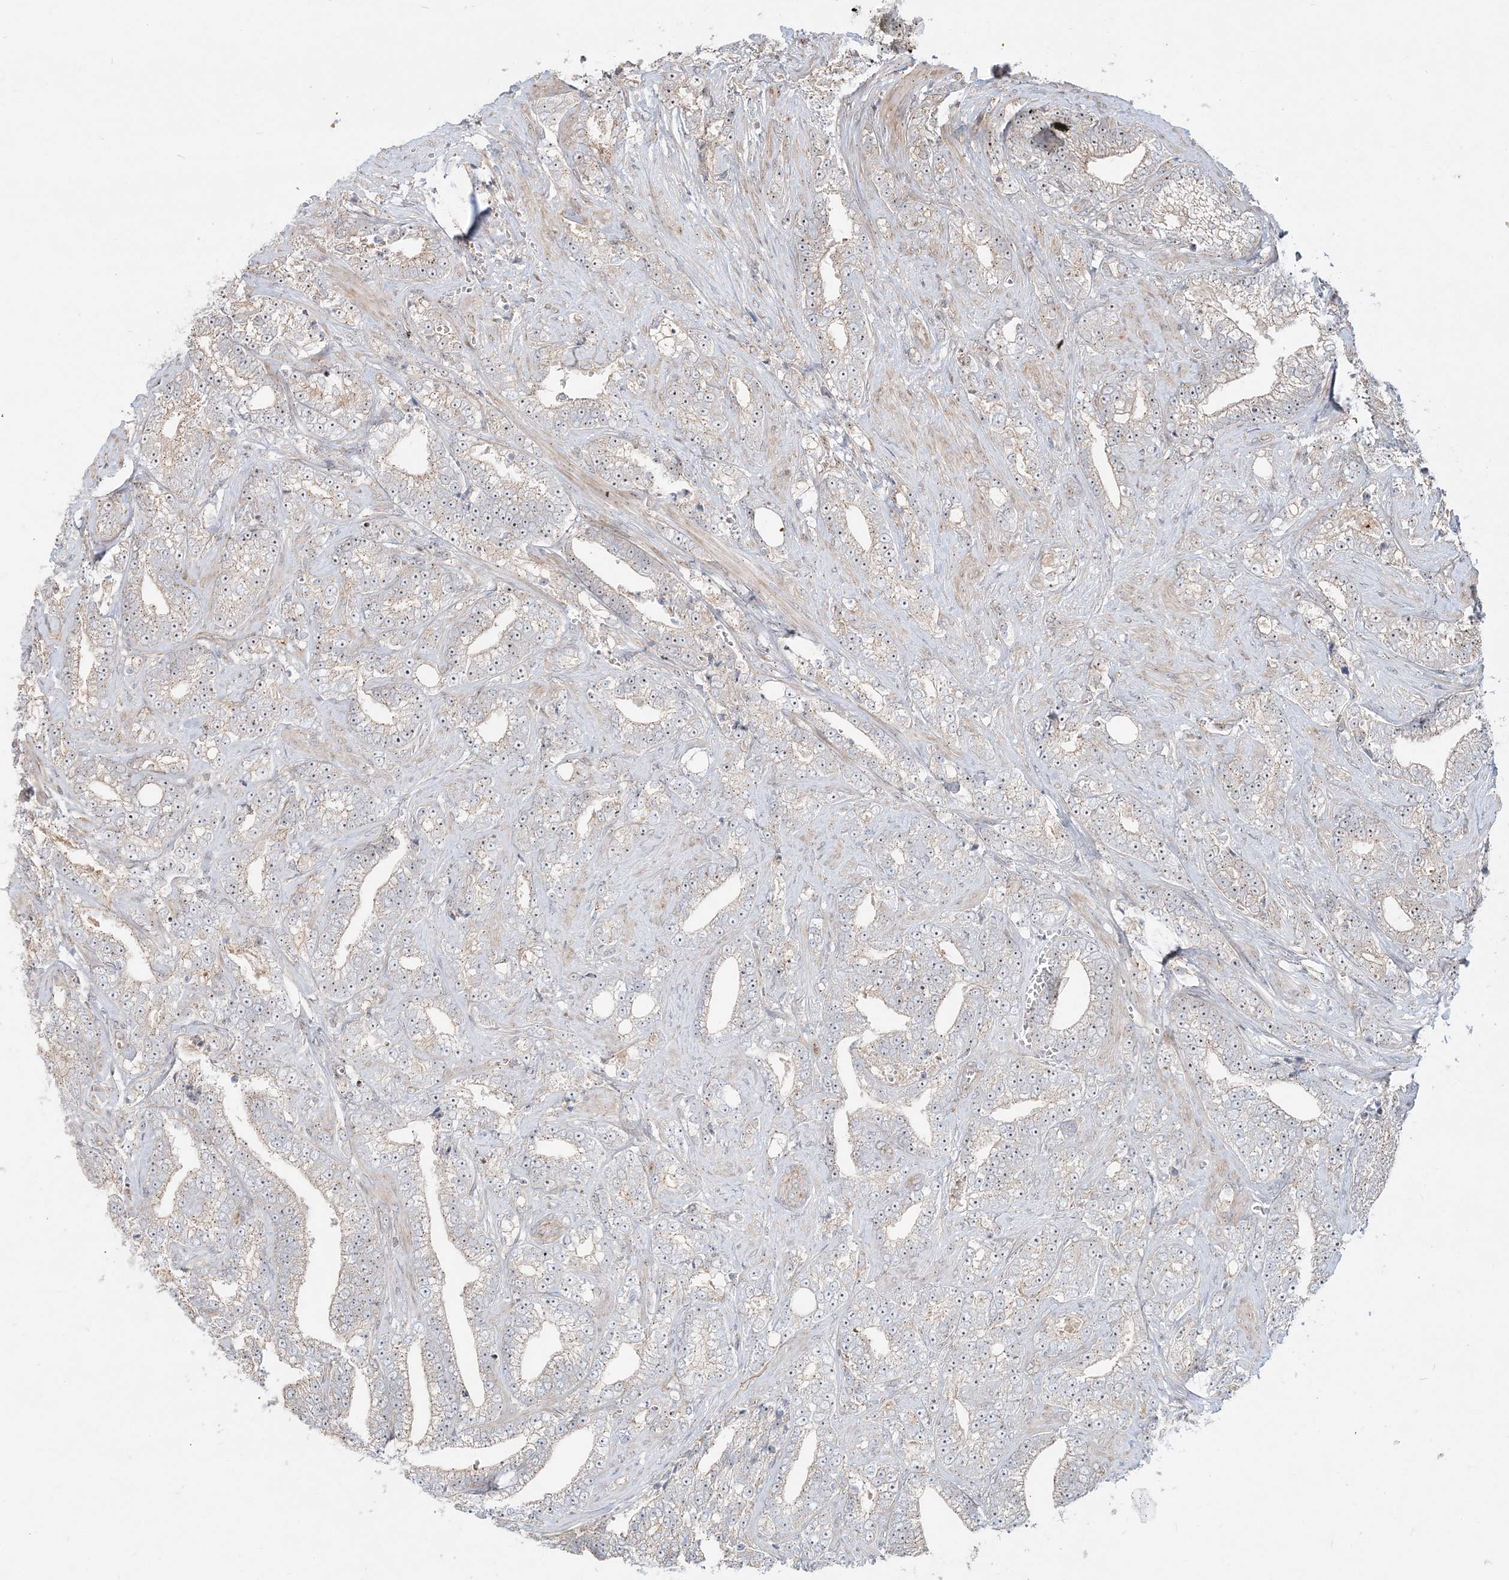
{"staining": {"intensity": "weak", "quantity": "25%-75%", "location": "nuclear"}, "tissue": "prostate cancer", "cell_type": "Tumor cells", "image_type": "cancer", "snomed": [{"axis": "morphology", "description": "Adenocarcinoma, High grade"}, {"axis": "topography", "description": "Prostate and seminal vesicle, NOS"}], "caption": "The histopathology image demonstrates staining of adenocarcinoma (high-grade) (prostate), revealing weak nuclear protein staining (brown color) within tumor cells. (Brightfield microscopy of DAB IHC at high magnification).", "gene": "CXXC5", "patient": {"sex": "male", "age": 67}}